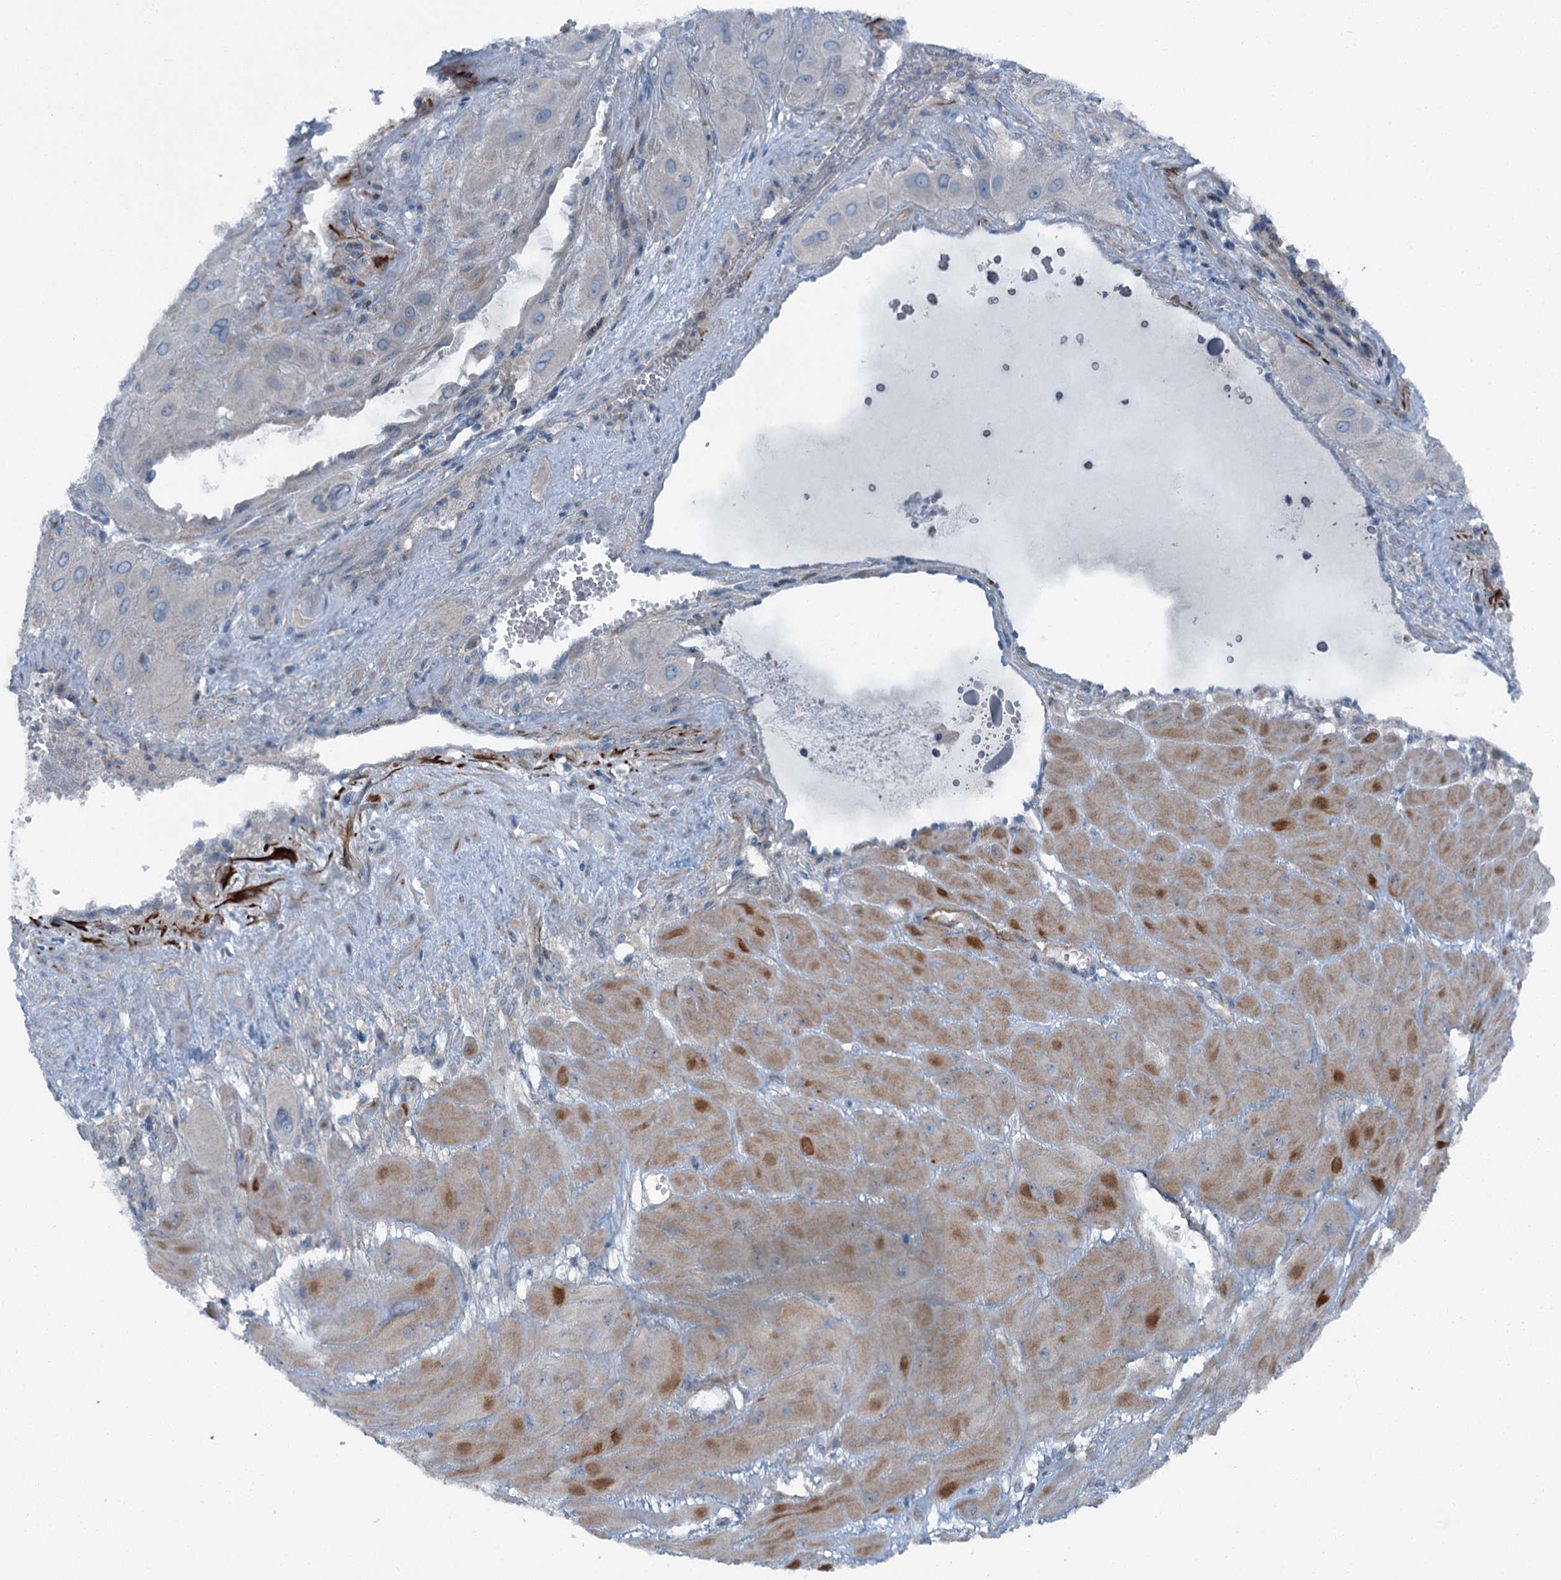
{"staining": {"intensity": "weak", "quantity": "<25%", "location": "cytoplasmic/membranous"}, "tissue": "cervical cancer", "cell_type": "Tumor cells", "image_type": "cancer", "snomed": [{"axis": "morphology", "description": "Squamous cell carcinoma, NOS"}, {"axis": "topography", "description": "Cervix"}], "caption": "An image of cervical cancer stained for a protein reveals no brown staining in tumor cells.", "gene": "AXL", "patient": {"sex": "female", "age": 34}}